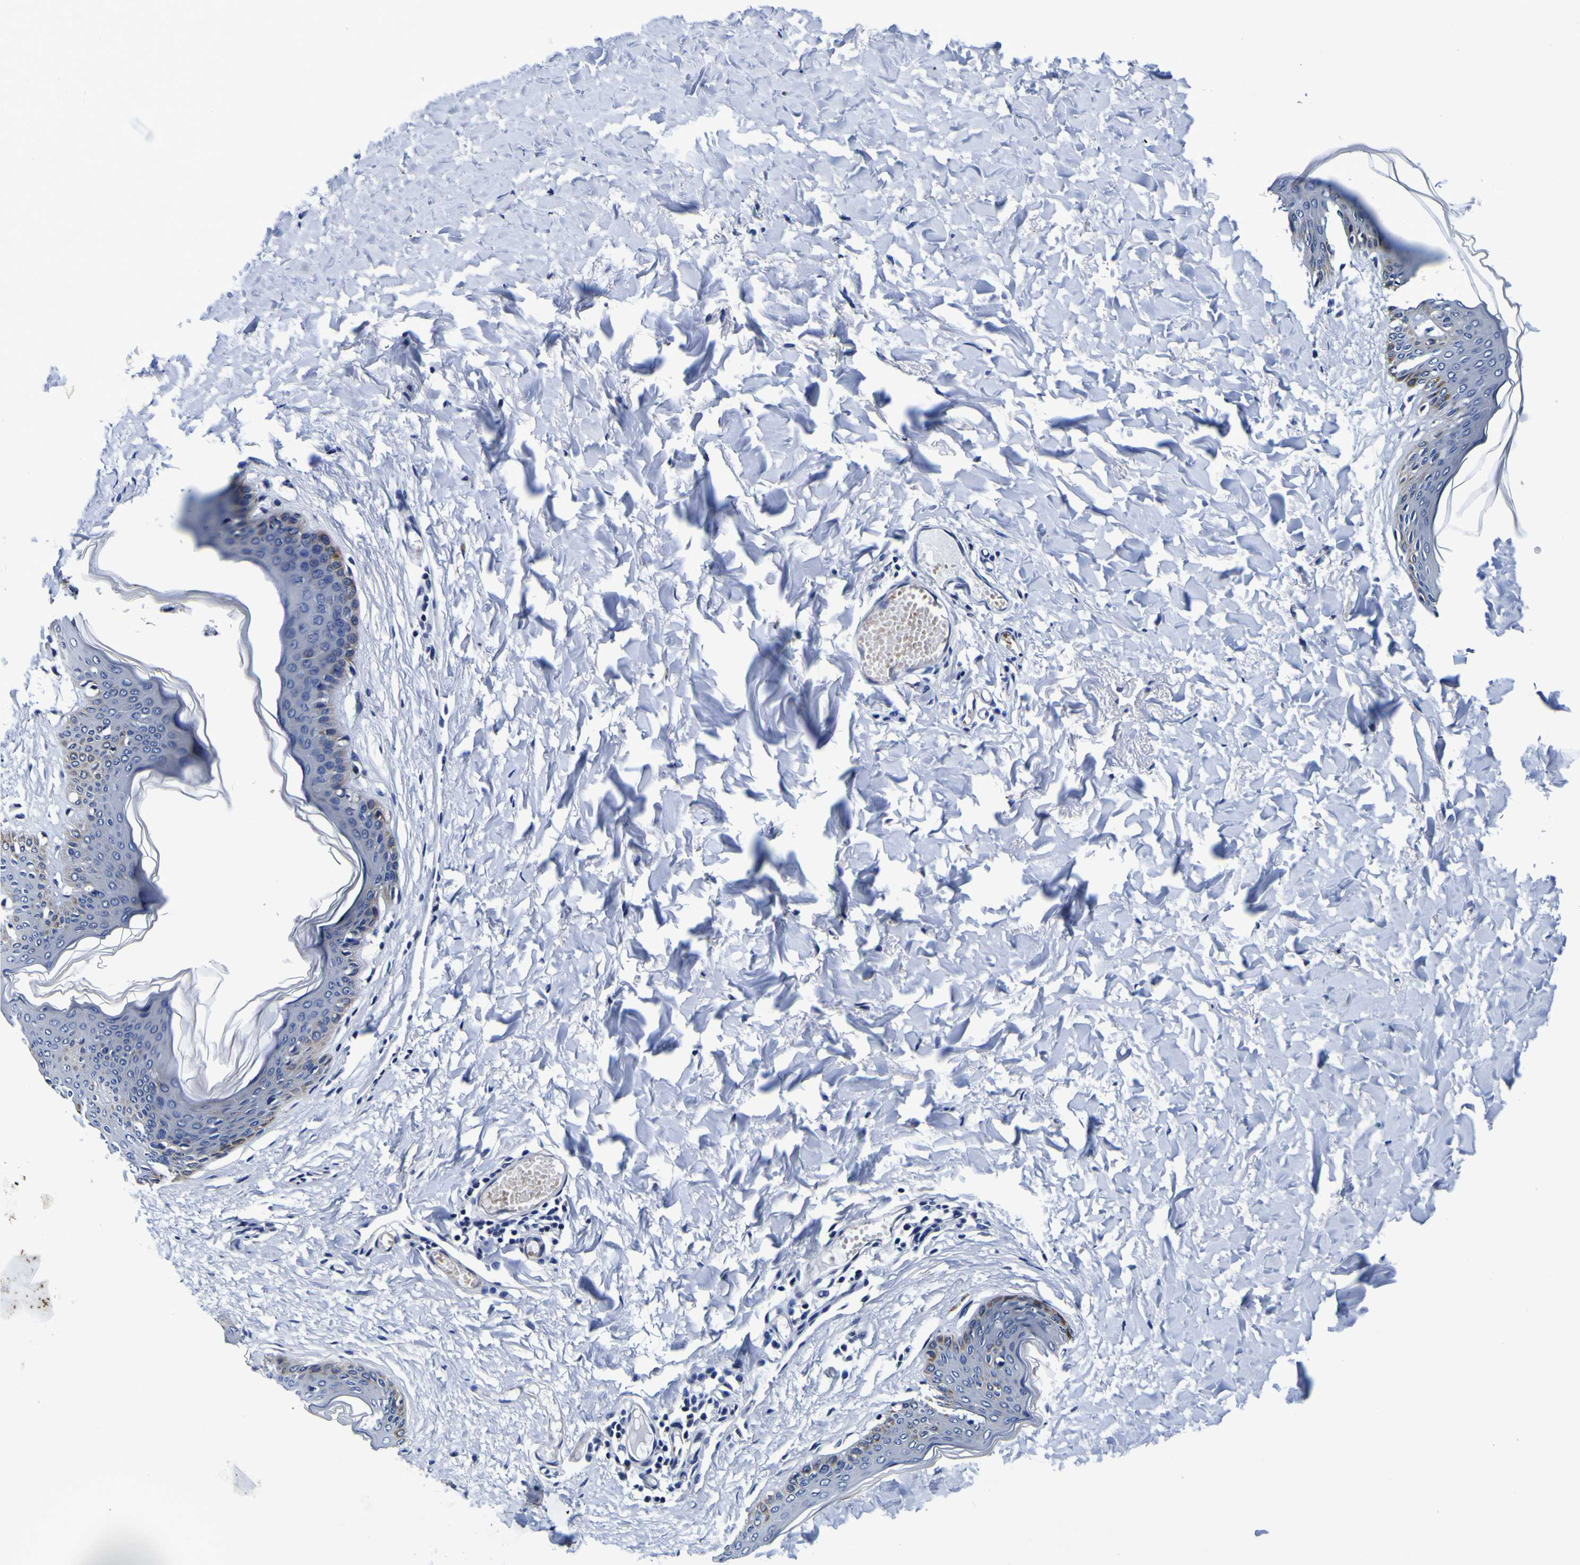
{"staining": {"intensity": "negative", "quantity": "none", "location": "none"}, "tissue": "skin", "cell_type": "Fibroblasts", "image_type": "normal", "snomed": [{"axis": "morphology", "description": "Normal tissue, NOS"}, {"axis": "topography", "description": "Skin"}], "caption": "DAB immunohistochemical staining of unremarkable skin shows no significant expression in fibroblasts.", "gene": "PDLIM4", "patient": {"sex": "female", "age": 17}}